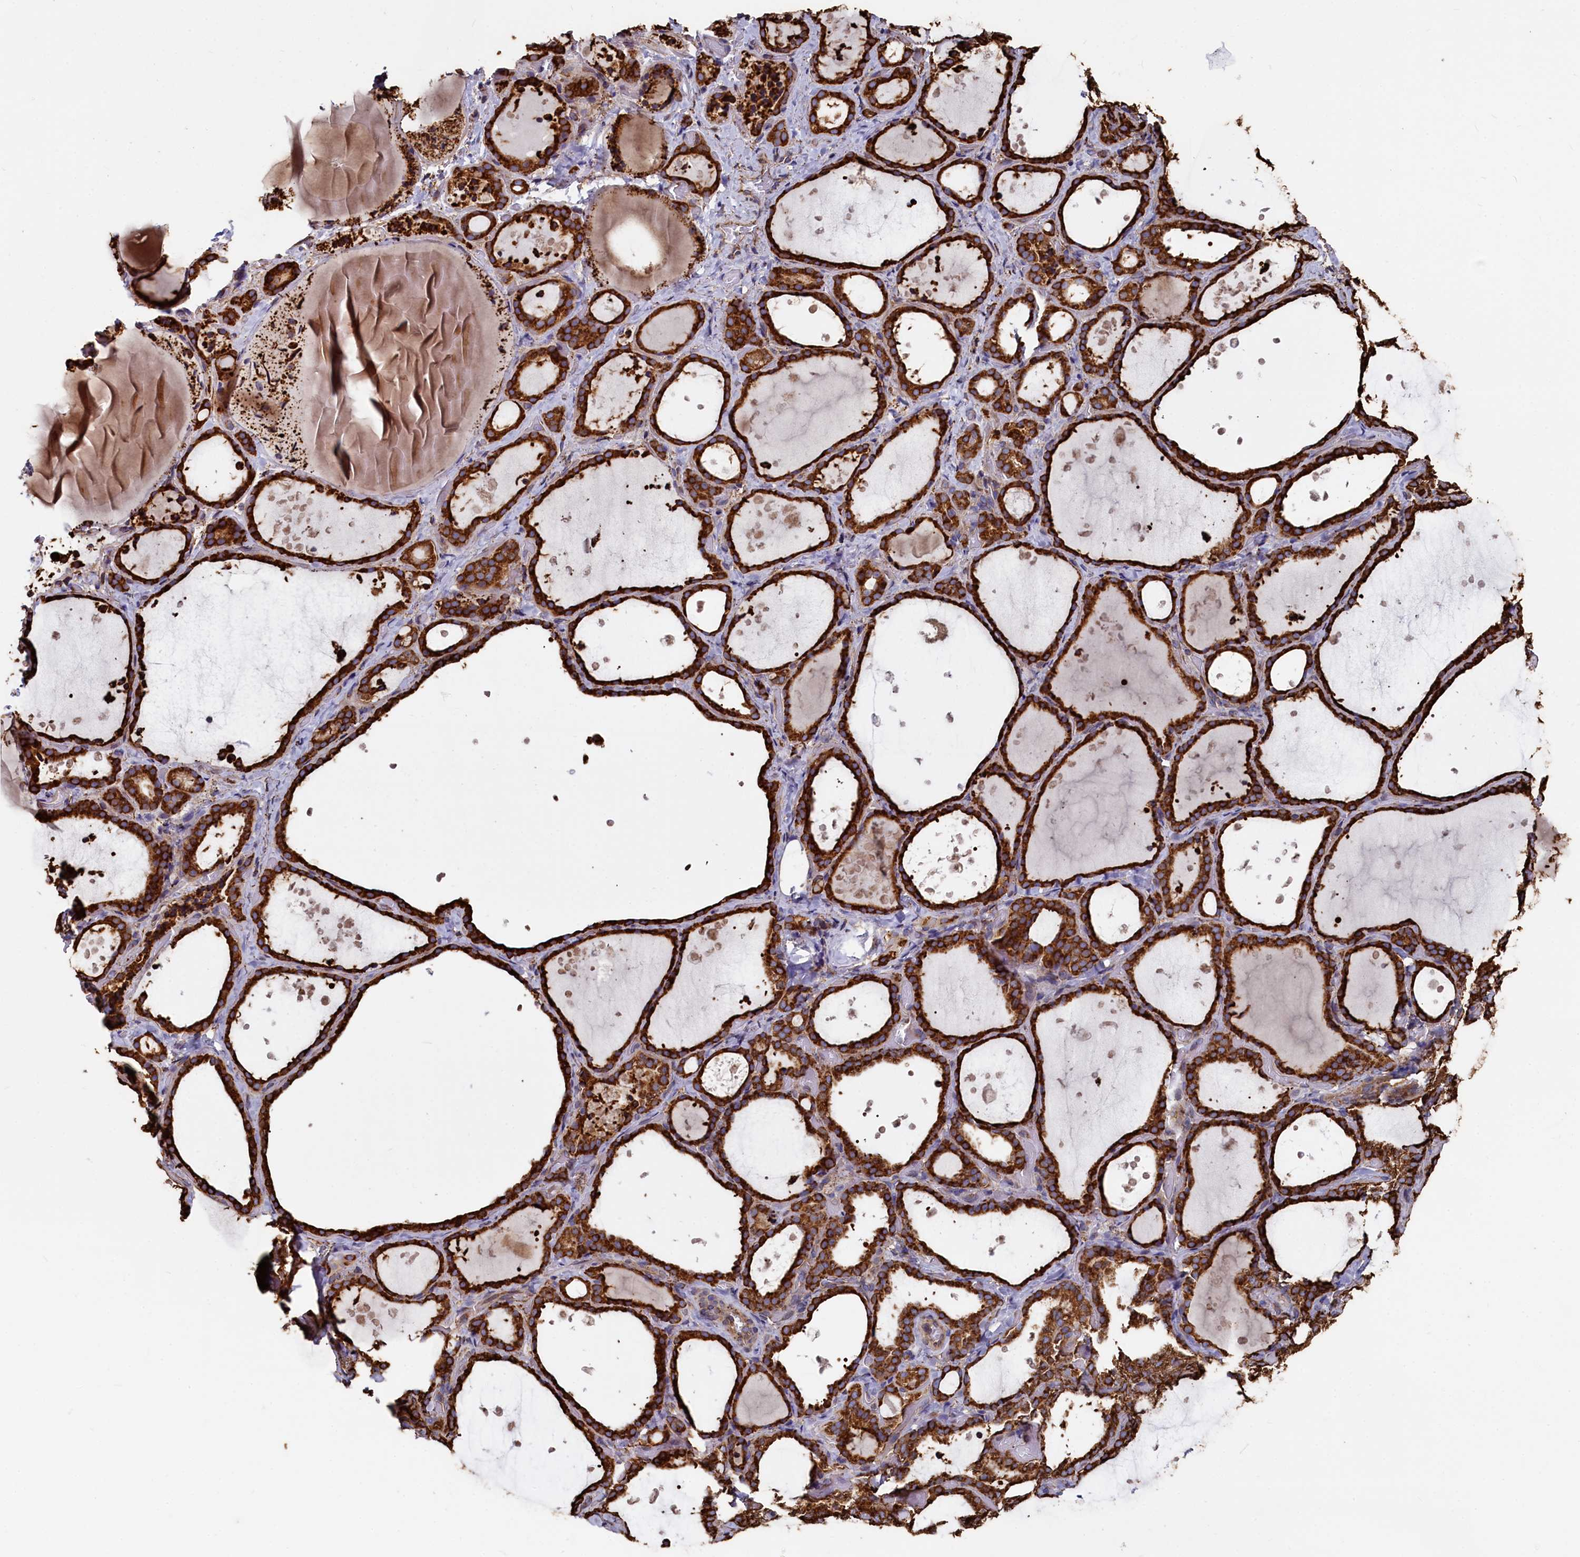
{"staining": {"intensity": "strong", "quantity": ">75%", "location": "cytoplasmic/membranous"}, "tissue": "thyroid gland", "cell_type": "Glandular cells", "image_type": "normal", "snomed": [{"axis": "morphology", "description": "Normal tissue, NOS"}, {"axis": "topography", "description": "Thyroid gland"}], "caption": "Protein staining of benign thyroid gland shows strong cytoplasmic/membranous positivity in about >75% of glandular cells. The staining was performed using DAB to visualize the protein expression in brown, while the nuclei were stained in blue with hematoxylin (Magnification: 20x).", "gene": "NEURL1B", "patient": {"sex": "female", "age": 44}}